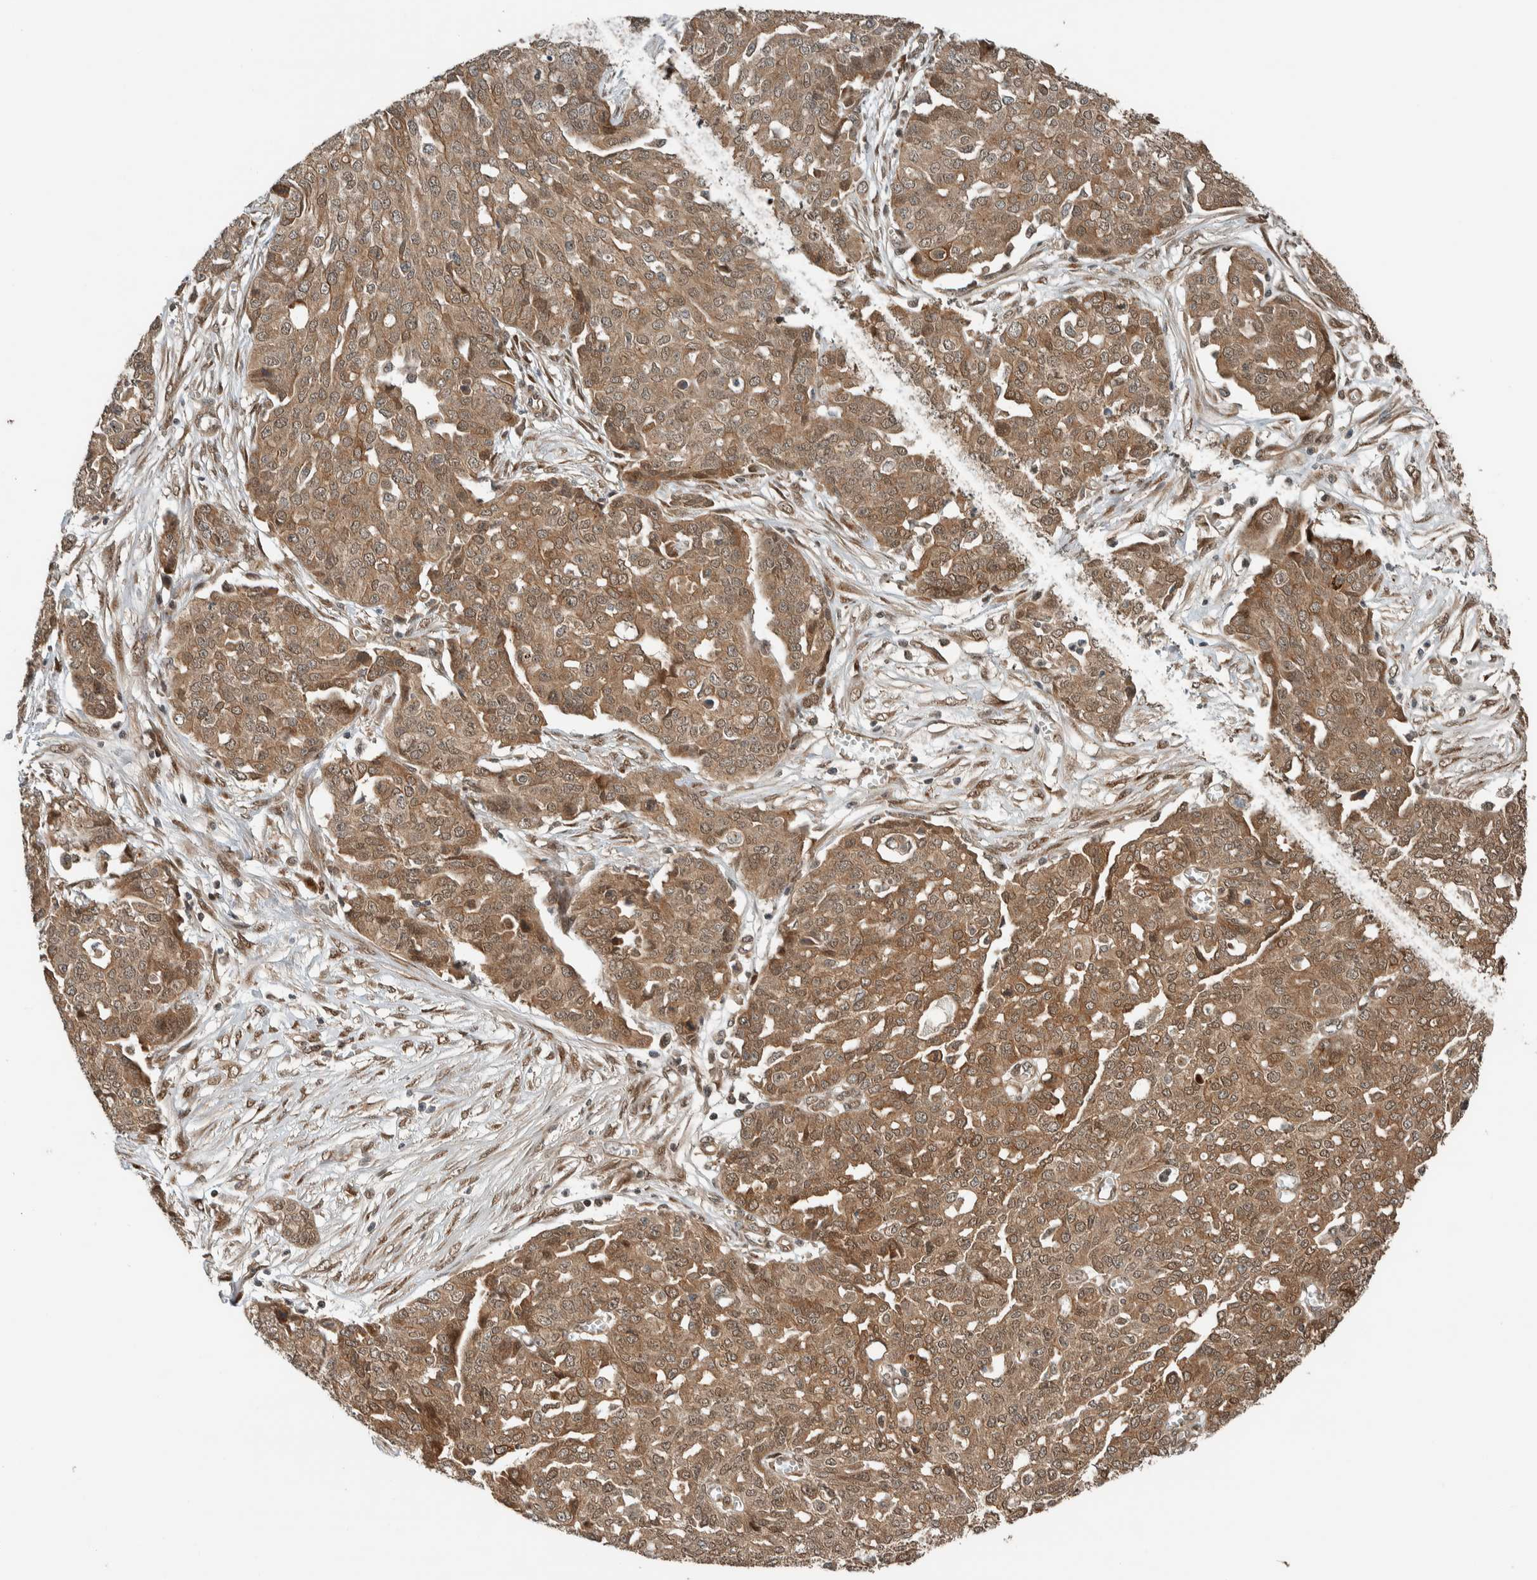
{"staining": {"intensity": "moderate", "quantity": ">75%", "location": "cytoplasmic/membranous,nuclear"}, "tissue": "ovarian cancer", "cell_type": "Tumor cells", "image_type": "cancer", "snomed": [{"axis": "morphology", "description": "Cystadenocarcinoma, serous, NOS"}, {"axis": "topography", "description": "Soft tissue"}, {"axis": "topography", "description": "Ovary"}], "caption": "Moderate cytoplasmic/membranous and nuclear positivity for a protein is seen in approximately >75% of tumor cells of ovarian cancer using immunohistochemistry (IHC).", "gene": "STXBP4", "patient": {"sex": "female", "age": 57}}